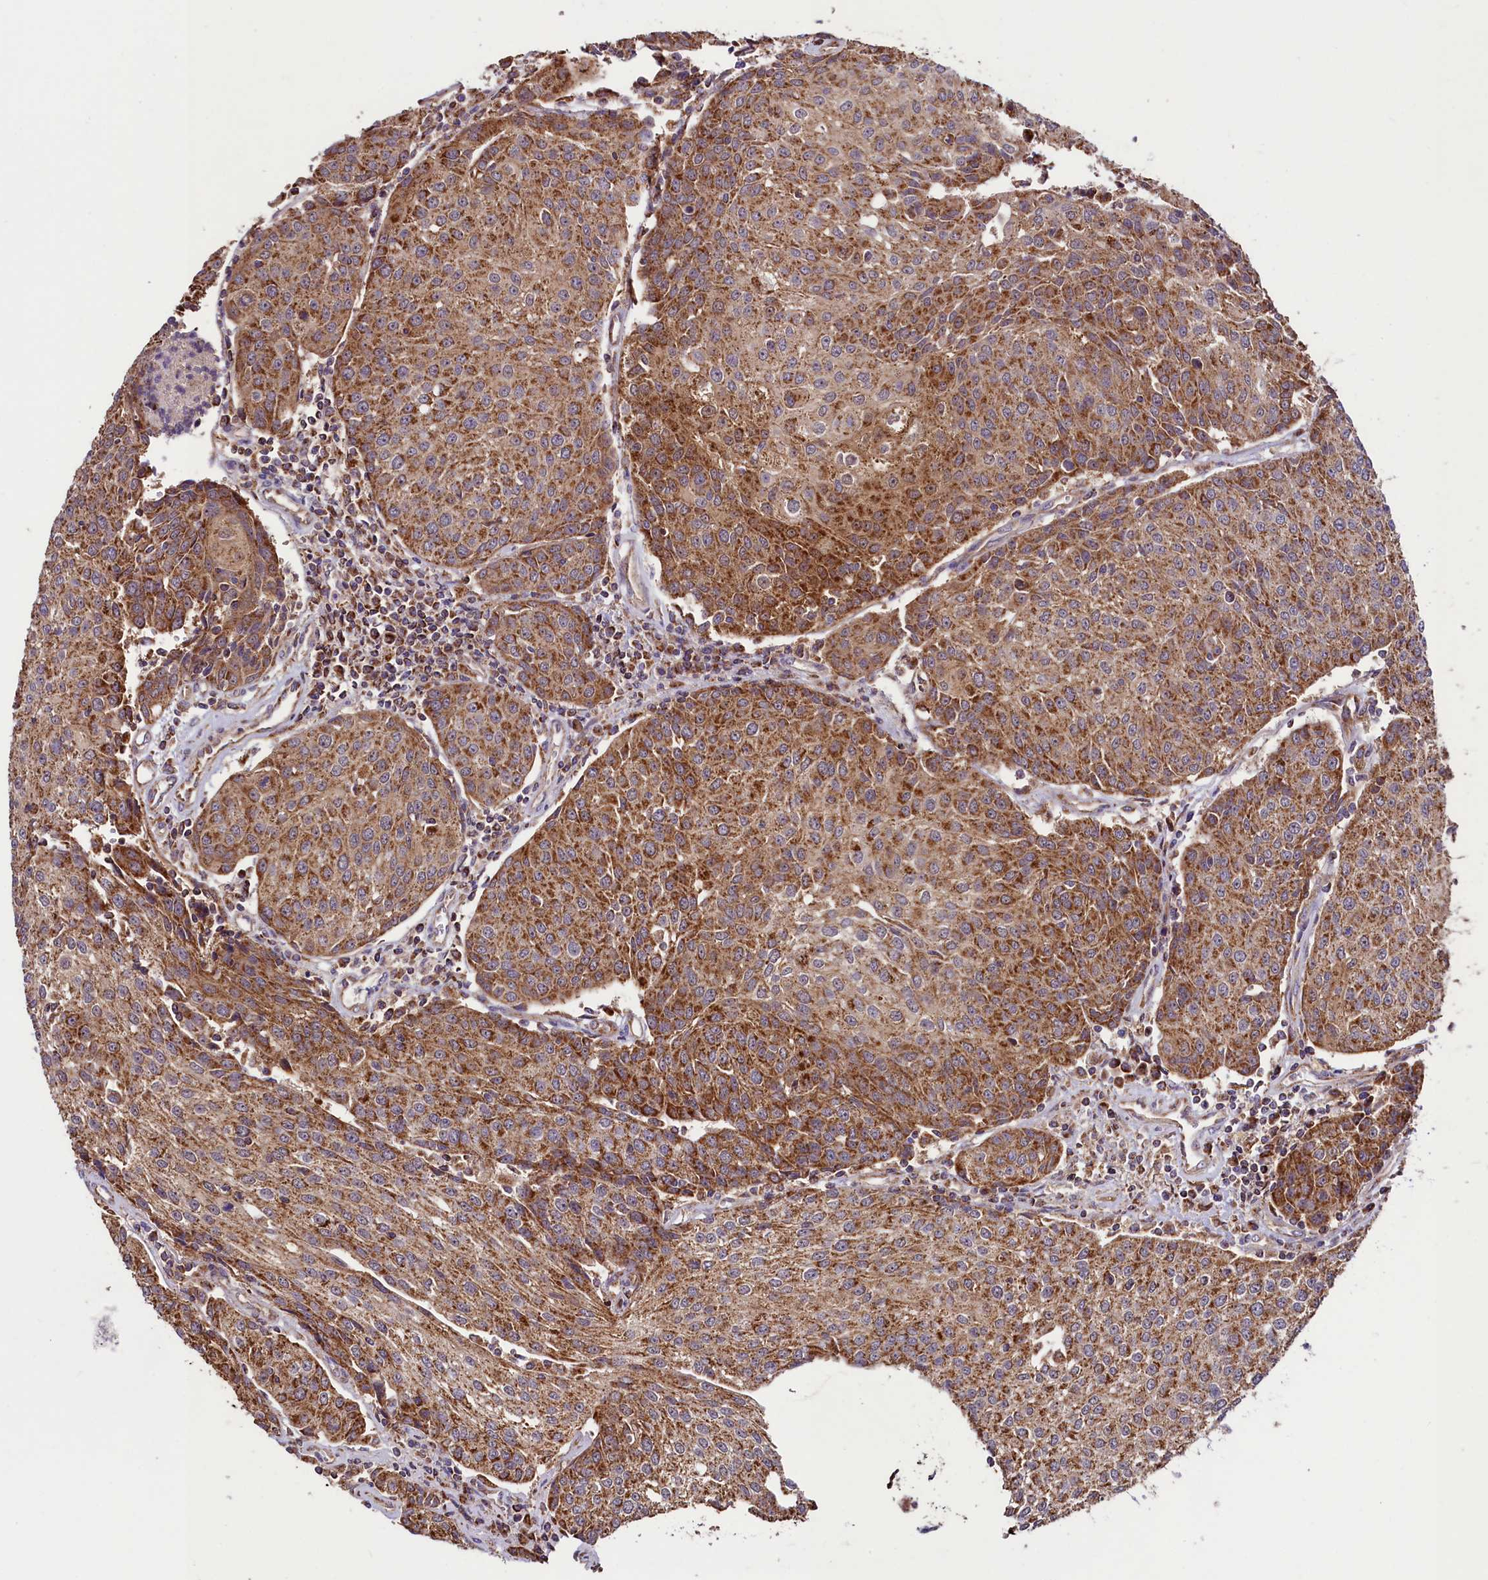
{"staining": {"intensity": "moderate", "quantity": ">75%", "location": "cytoplasmic/membranous"}, "tissue": "urothelial cancer", "cell_type": "Tumor cells", "image_type": "cancer", "snomed": [{"axis": "morphology", "description": "Urothelial carcinoma, High grade"}, {"axis": "topography", "description": "Urinary bladder"}], "caption": "High-grade urothelial carcinoma stained with a brown dye shows moderate cytoplasmic/membranous positive positivity in approximately >75% of tumor cells.", "gene": "STARD5", "patient": {"sex": "female", "age": 85}}